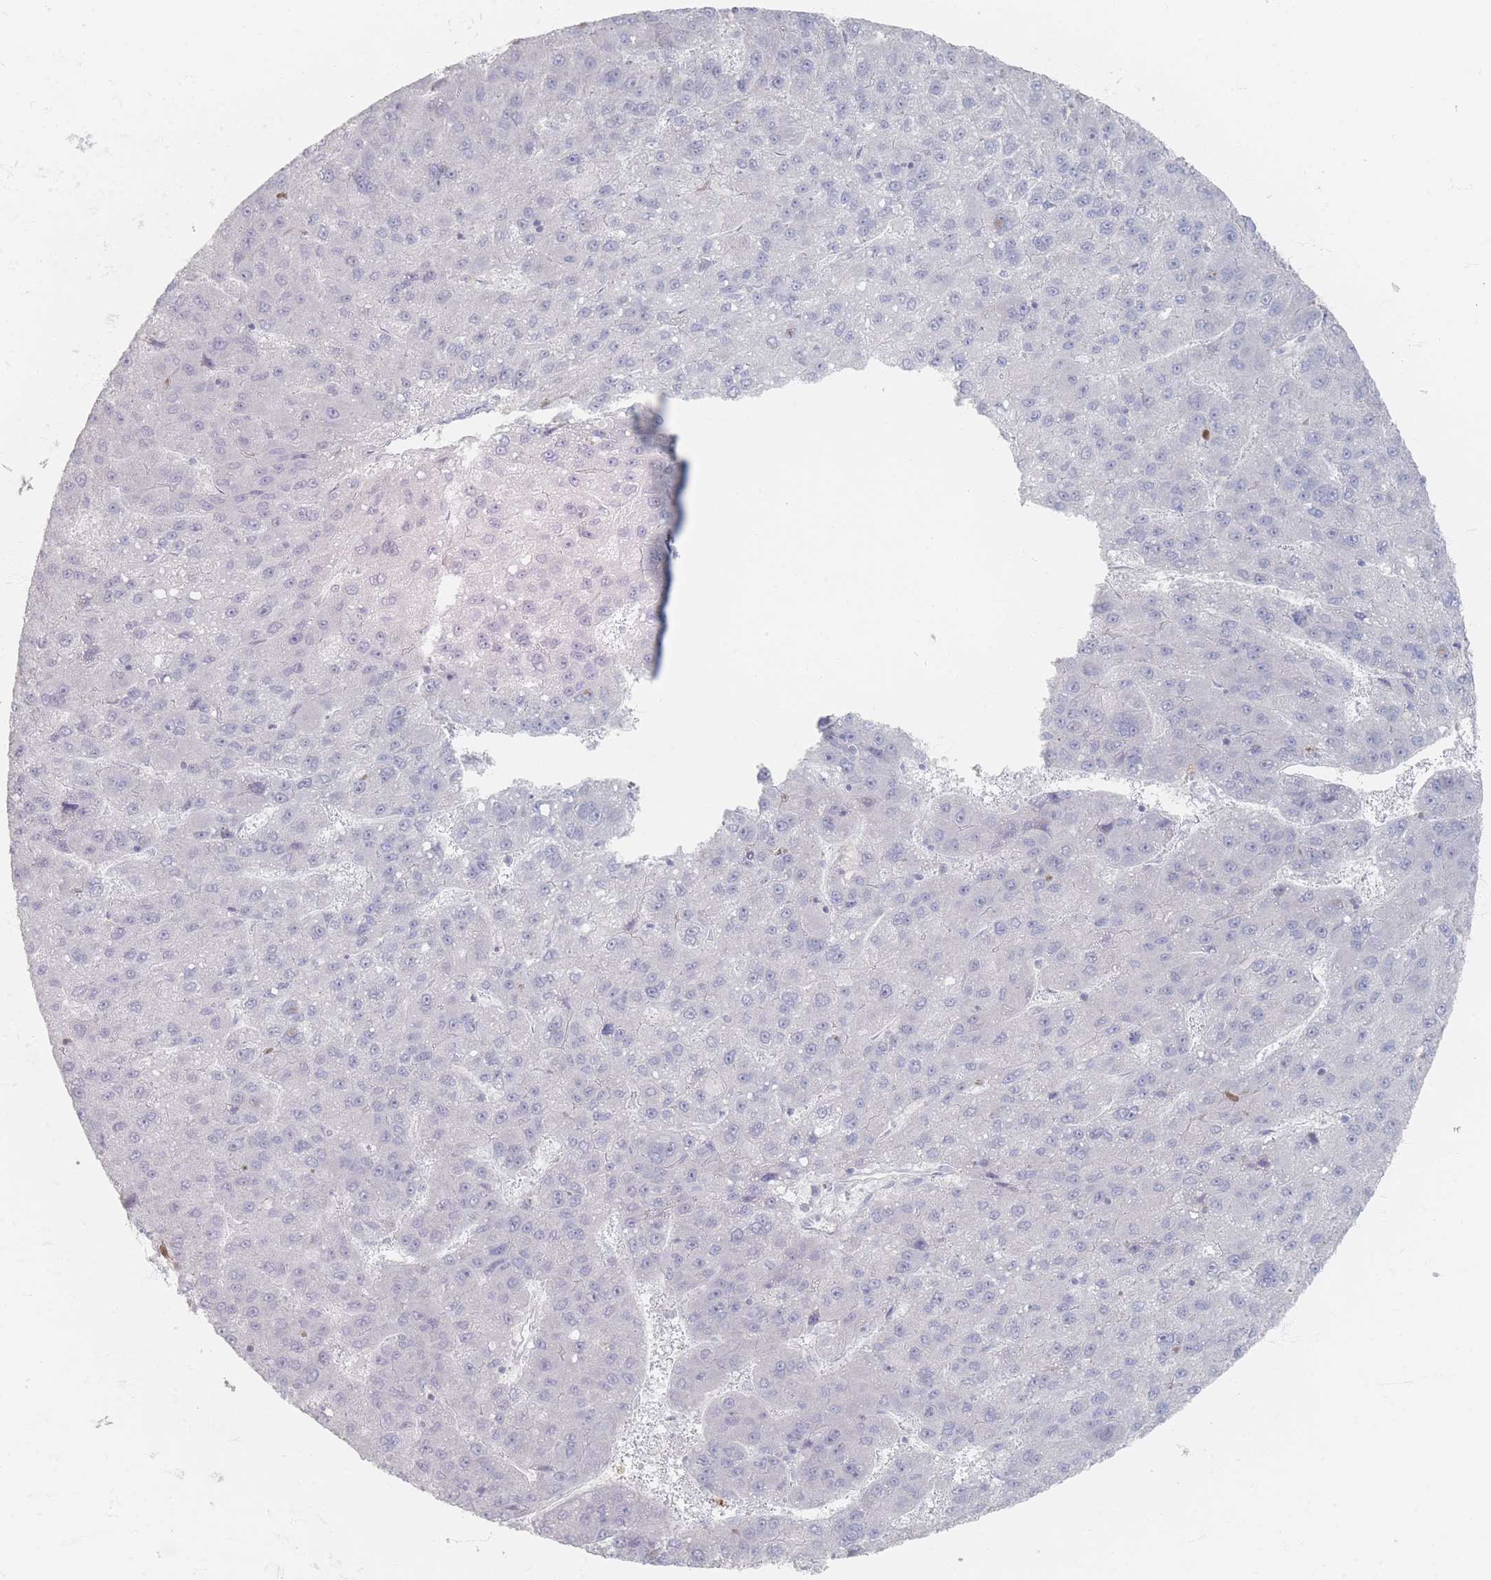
{"staining": {"intensity": "negative", "quantity": "none", "location": "none"}, "tissue": "liver cancer", "cell_type": "Tumor cells", "image_type": "cancer", "snomed": [{"axis": "morphology", "description": "Carcinoma, Hepatocellular, NOS"}, {"axis": "topography", "description": "Liver"}], "caption": "High power microscopy photomicrograph of an IHC micrograph of liver cancer, revealing no significant positivity in tumor cells. (DAB (3,3'-diaminobenzidine) immunohistochemistry visualized using brightfield microscopy, high magnification).", "gene": "CD37", "patient": {"sex": "female", "age": 82}}